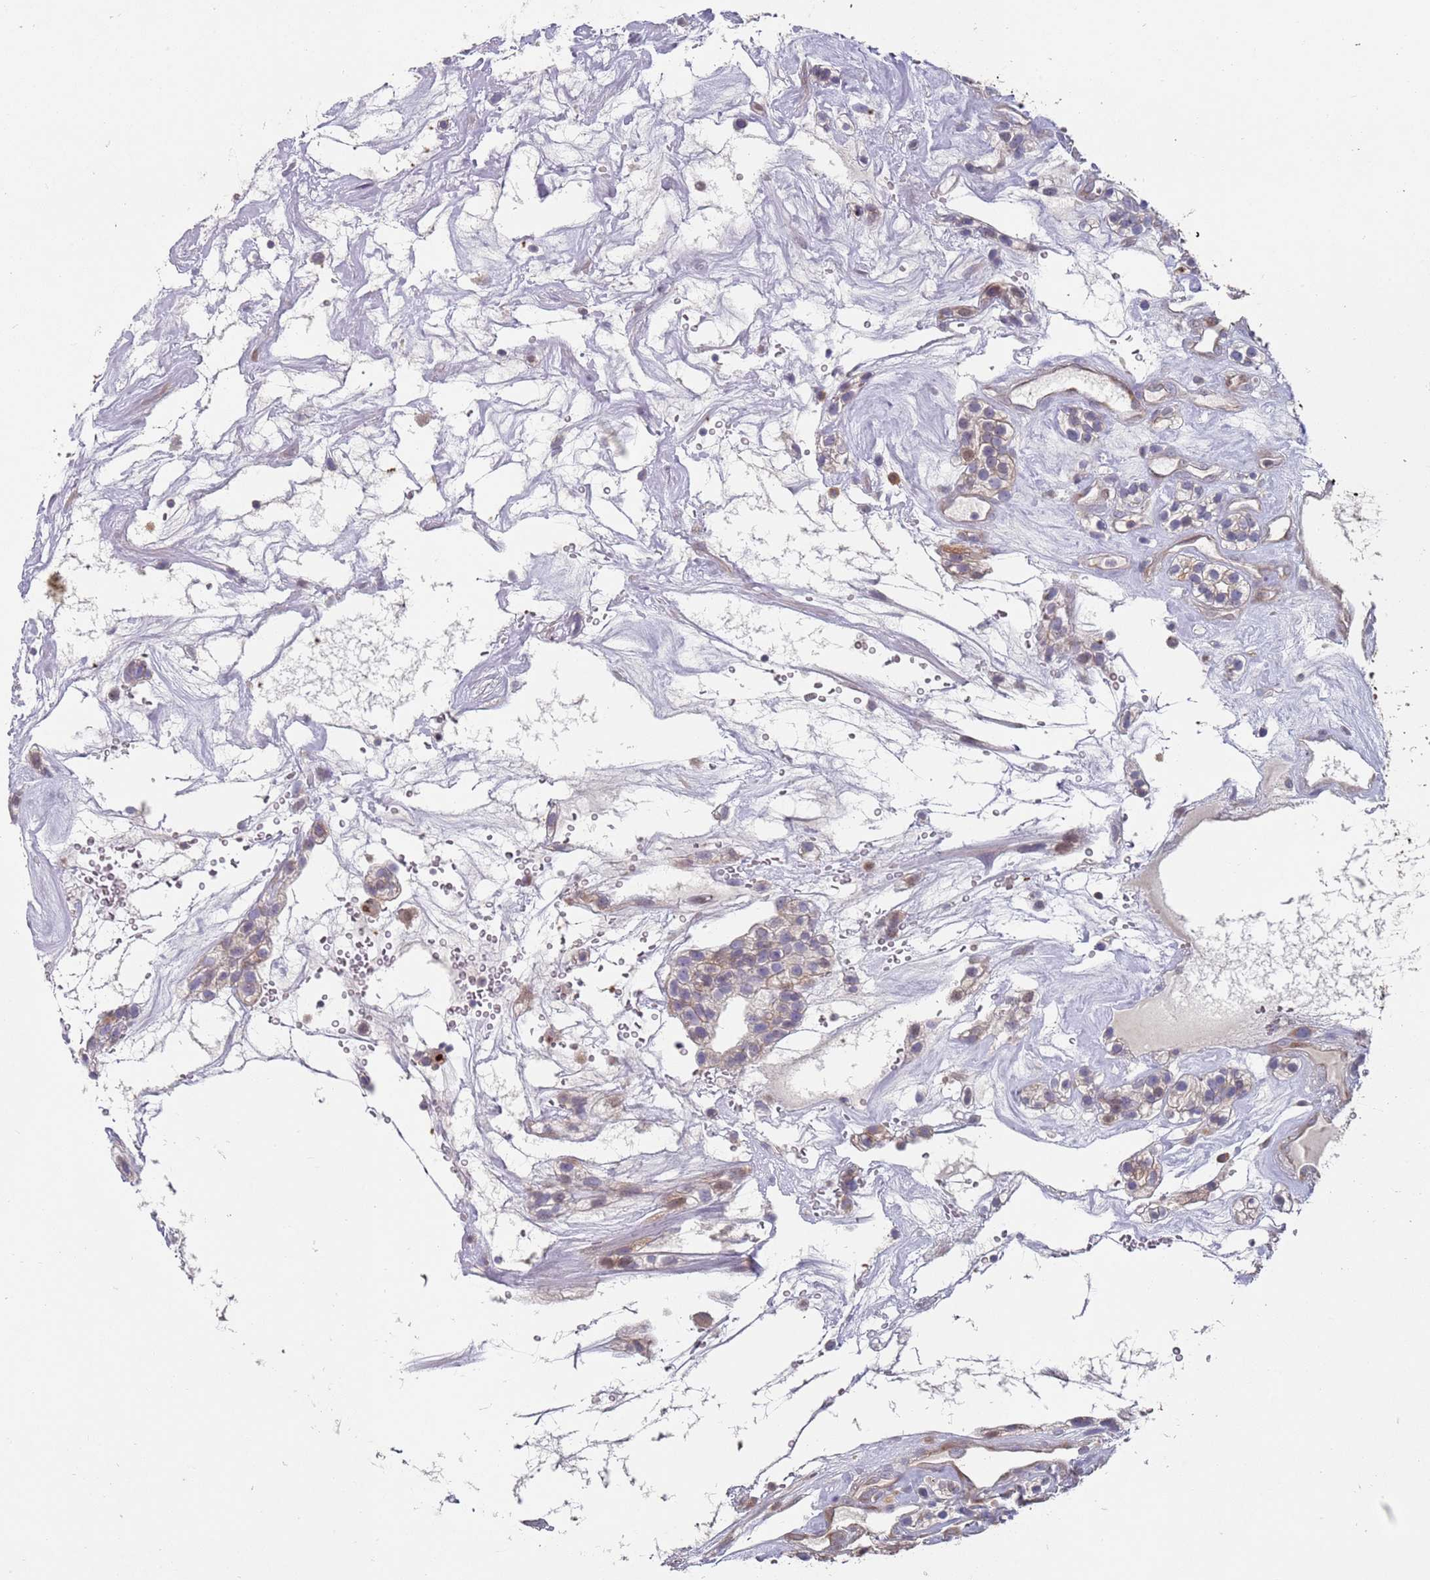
{"staining": {"intensity": "weak", "quantity": "<25%", "location": "cytoplasmic/membranous"}, "tissue": "renal cancer", "cell_type": "Tumor cells", "image_type": "cancer", "snomed": [{"axis": "morphology", "description": "Adenocarcinoma, NOS"}, {"axis": "topography", "description": "Kidney"}], "caption": "IHC histopathology image of neoplastic tissue: adenocarcinoma (renal) stained with DAB (3,3'-diaminobenzidine) displays no significant protein expression in tumor cells.", "gene": "LACC1", "patient": {"sex": "female", "age": 57}}